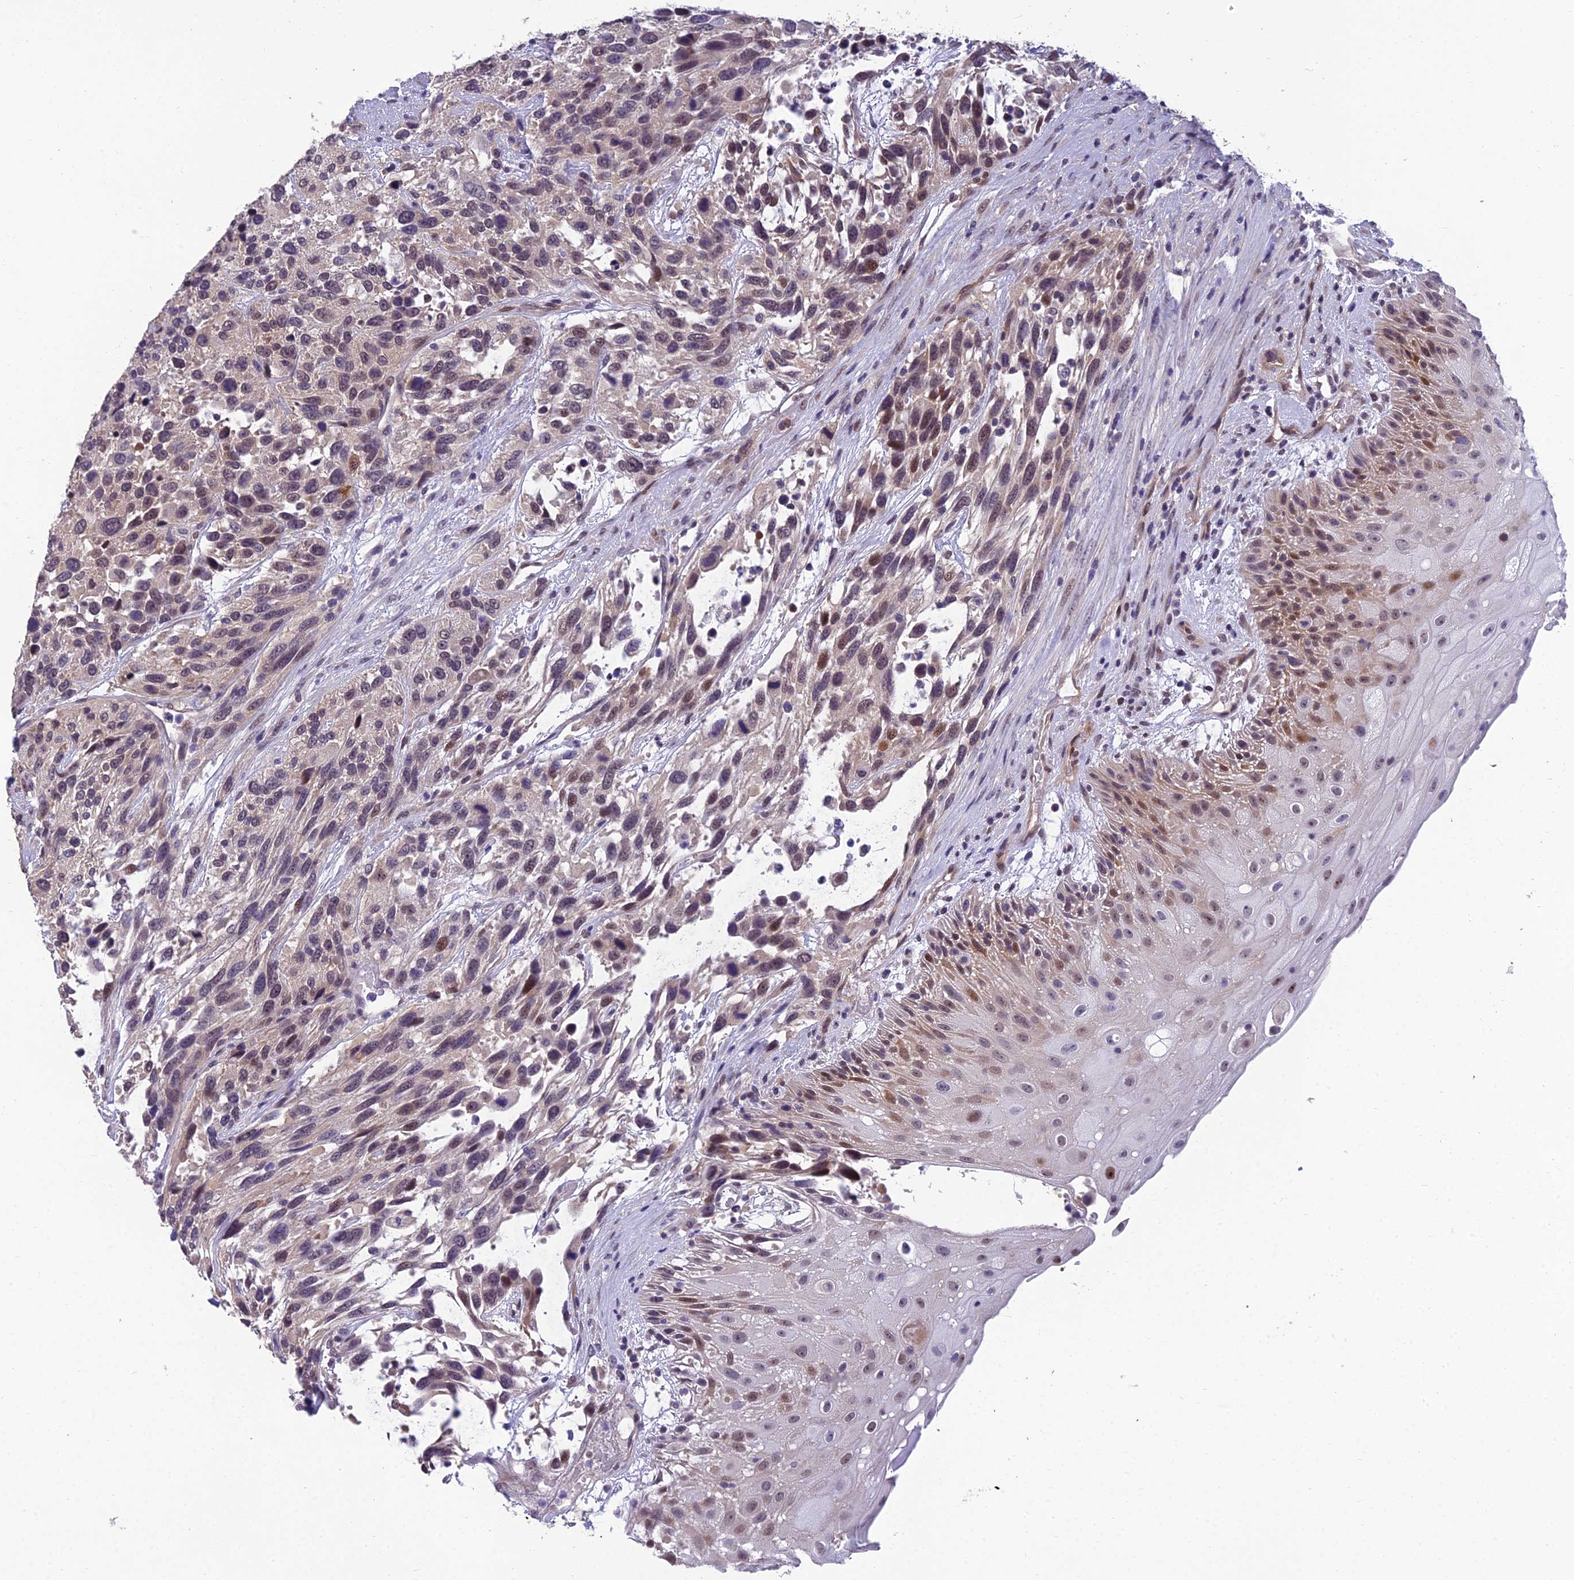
{"staining": {"intensity": "moderate", "quantity": "25%-75%", "location": "cytoplasmic/membranous,nuclear"}, "tissue": "urothelial cancer", "cell_type": "Tumor cells", "image_type": "cancer", "snomed": [{"axis": "morphology", "description": "Urothelial carcinoma, High grade"}, {"axis": "topography", "description": "Urinary bladder"}], "caption": "Urothelial cancer stained with a protein marker reveals moderate staining in tumor cells.", "gene": "GRWD1", "patient": {"sex": "female", "age": 70}}